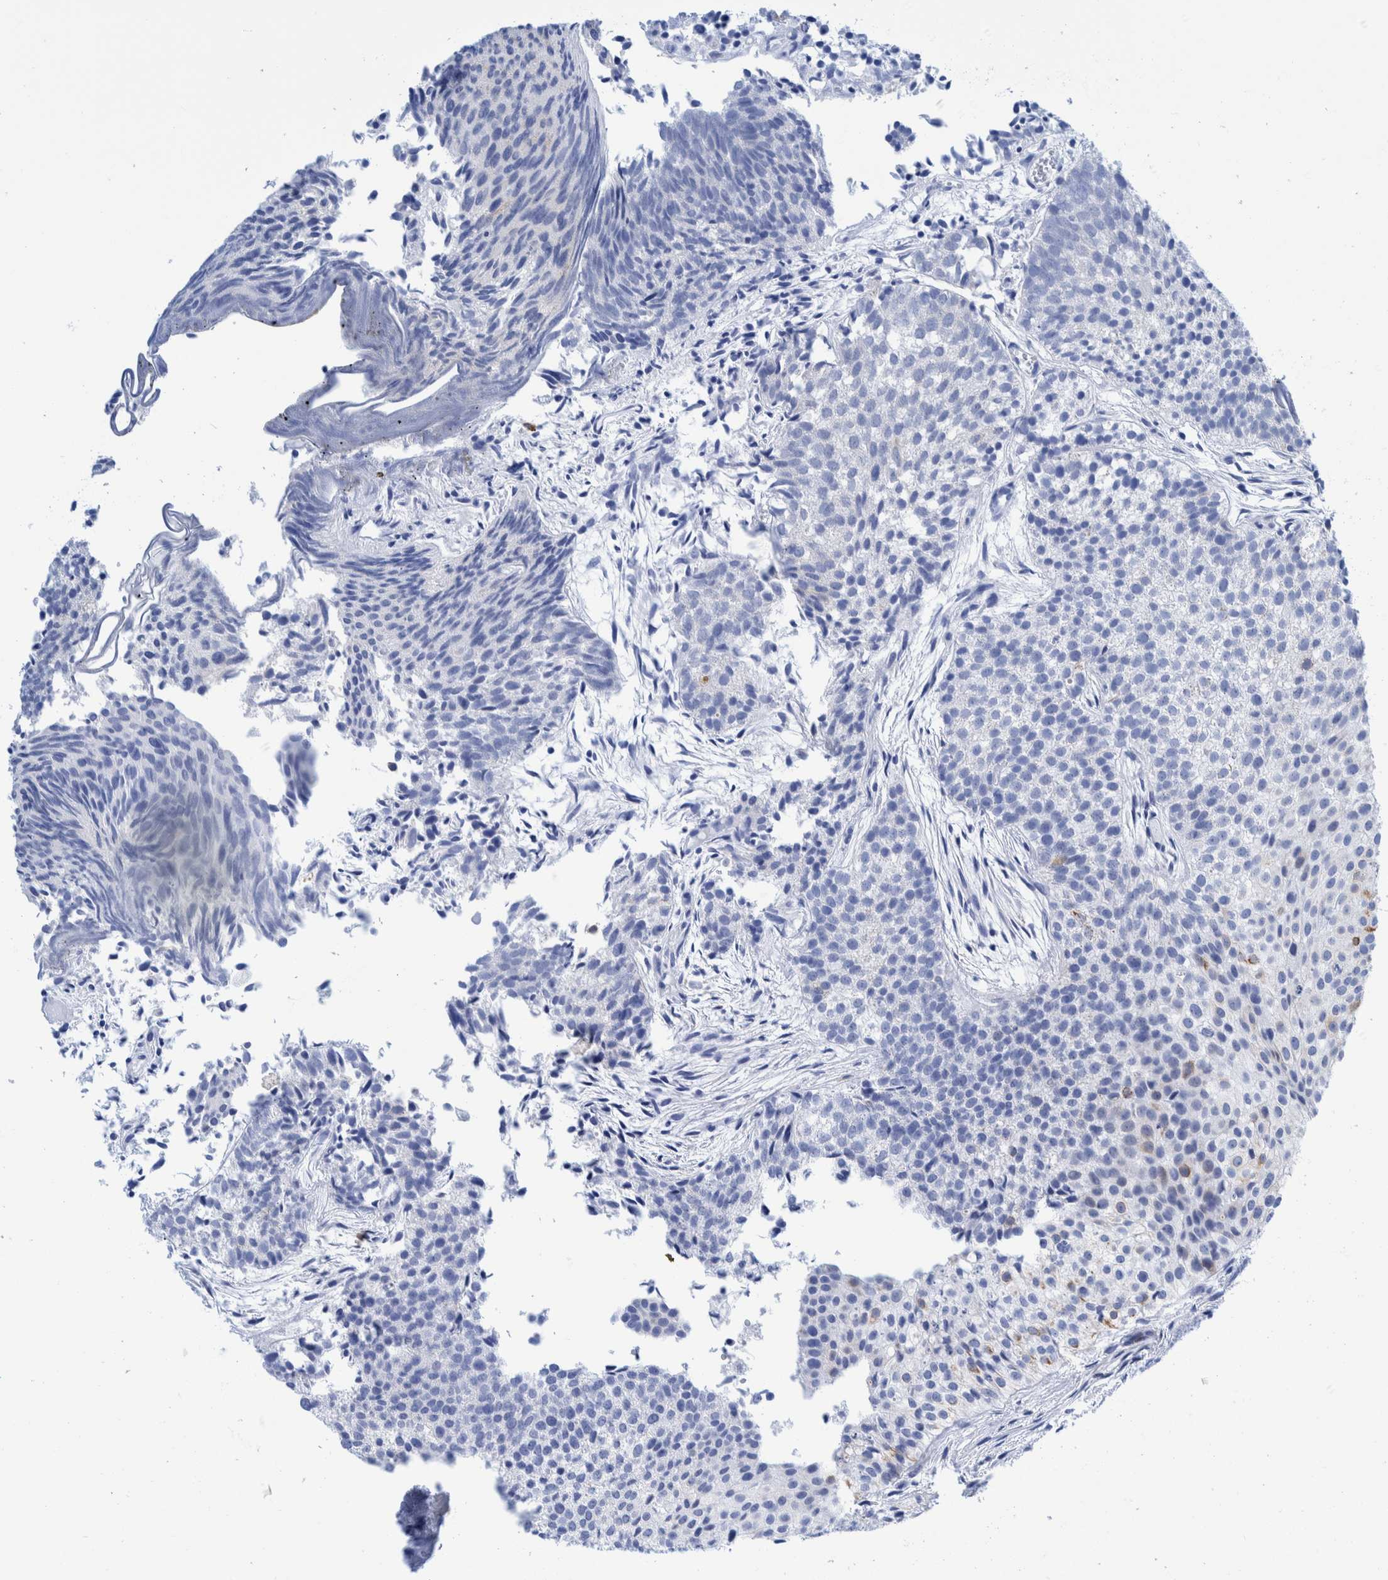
{"staining": {"intensity": "negative", "quantity": "none", "location": "none"}, "tissue": "urothelial cancer", "cell_type": "Tumor cells", "image_type": "cancer", "snomed": [{"axis": "morphology", "description": "Urothelial carcinoma, Low grade"}, {"axis": "topography", "description": "Urinary bladder"}], "caption": "A histopathology image of human urothelial cancer is negative for staining in tumor cells.", "gene": "KRT14", "patient": {"sex": "male", "age": 86}}